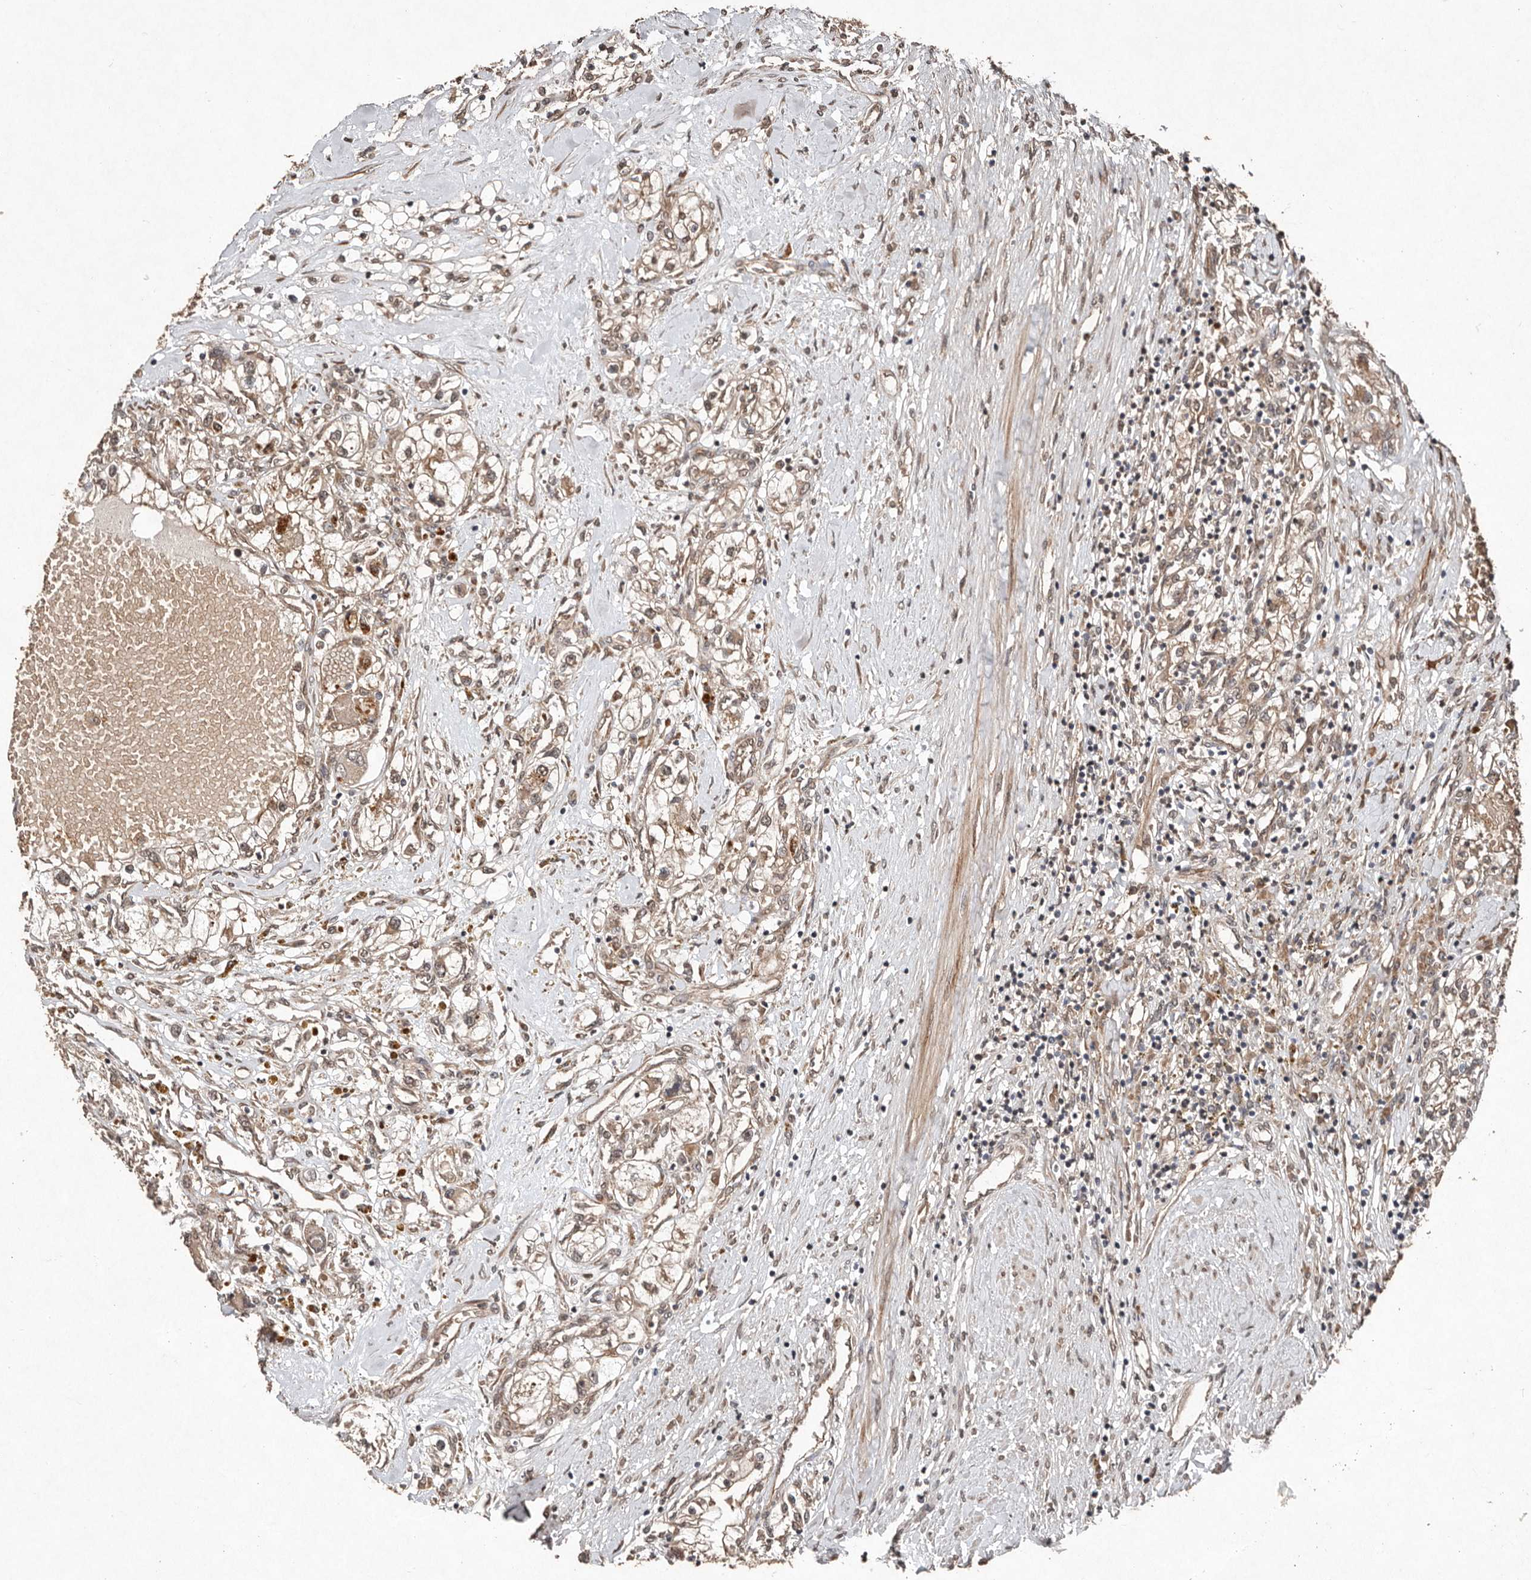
{"staining": {"intensity": "weak", "quantity": ">75%", "location": "cytoplasmic/membranous"}, "tissue": "renal cancer", "cell_type": "Tumor cells", "image_type": "cancer", "snomed": [{"axis": "morphology", "description": "Normal tissue, NOS"}, {"axis": "morphology", "description": "Adenocarcinoma, NOS"}, {"axis": "topography", "description": "Kidney"}], "caption": "Weak cytoplasmic/membranous protein expression is seen in approximately >75% of tumor cells in adenocarcinoma (renal). The staining was performed using DAB, with brown indicating positive protein expression. Nuclei are stained blue with hematoxylin.", "gene": "DIP2C", "patient": {"sex": "male", "age": 68}}